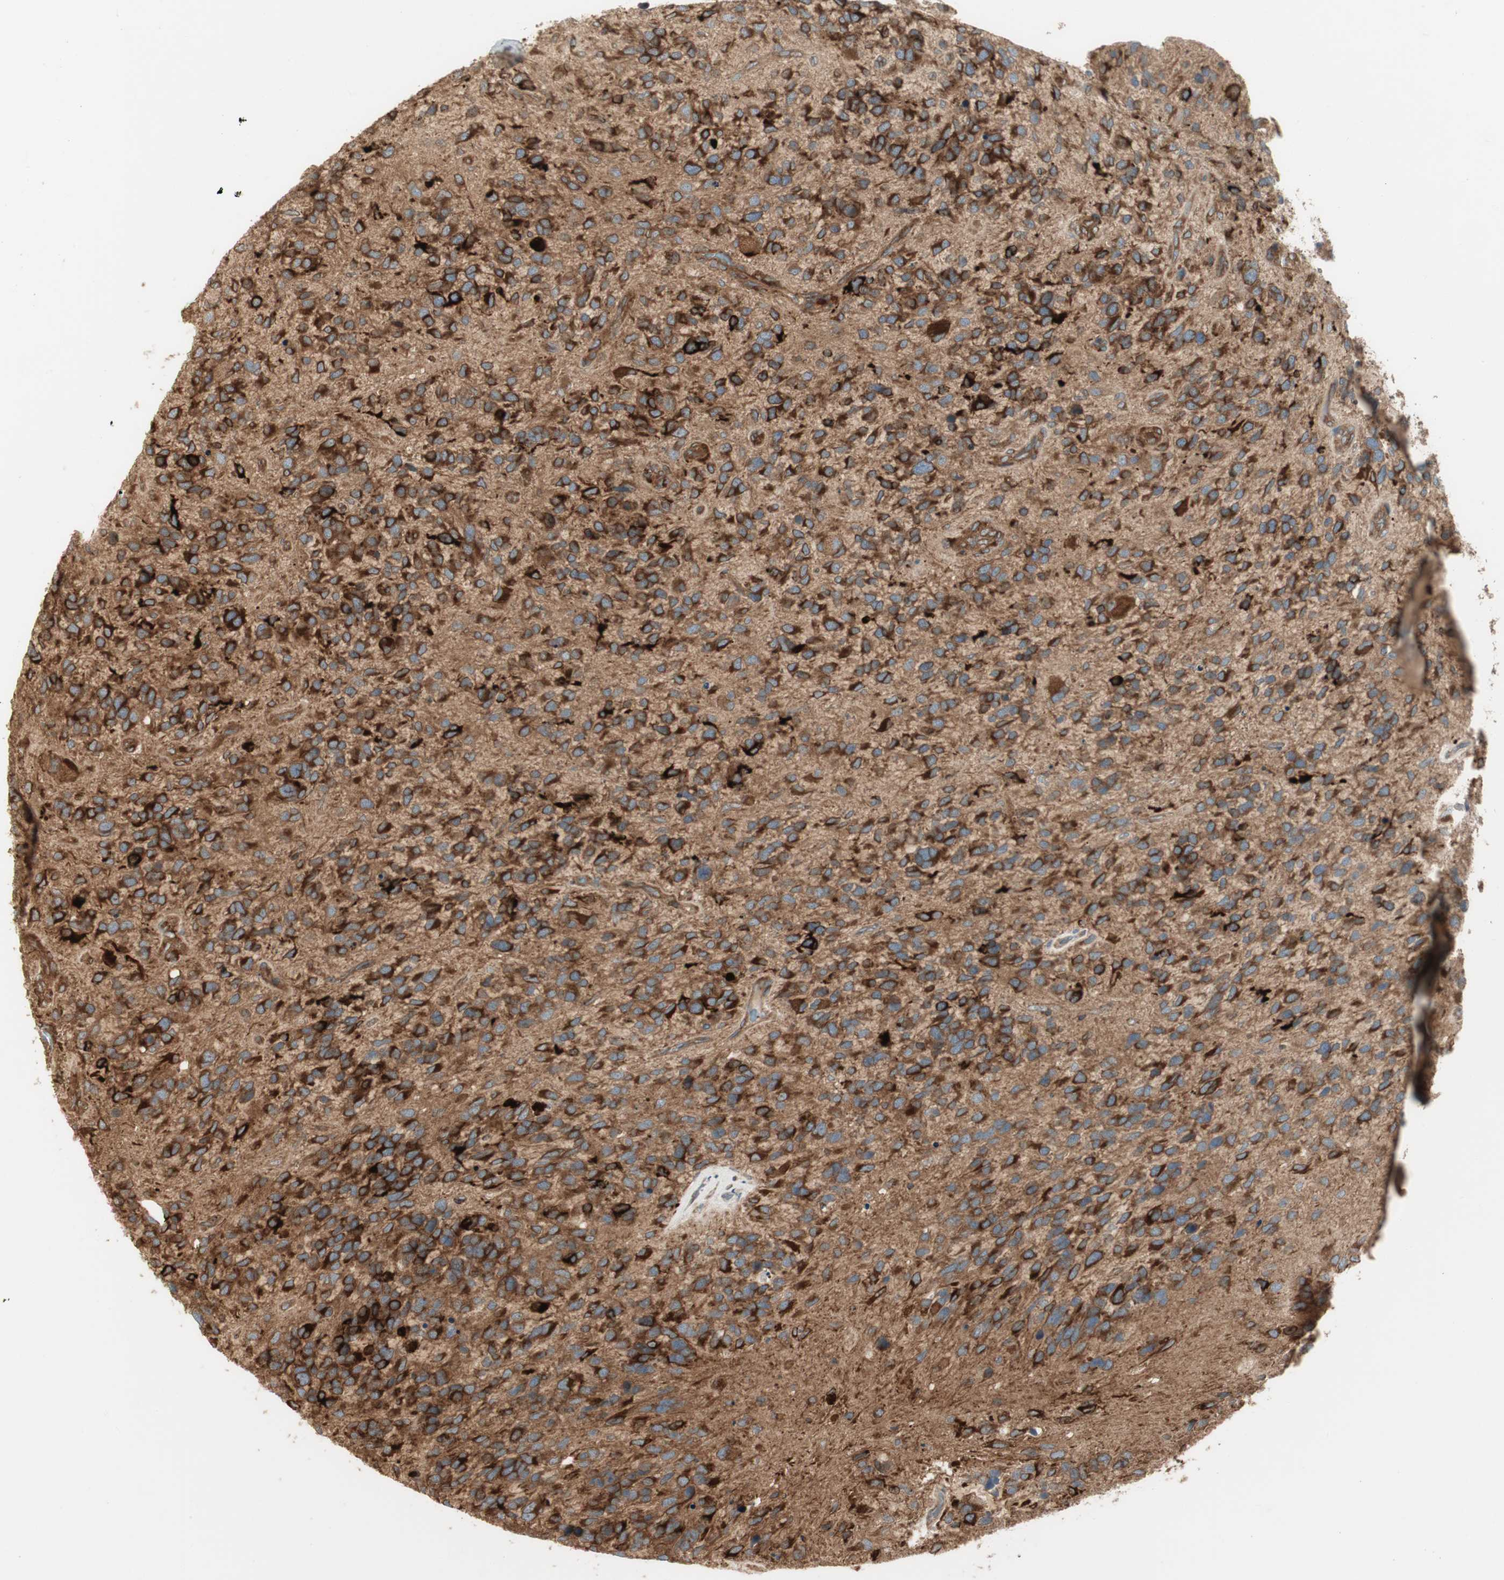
{"staining": {"intensity": "strong", "quantity": "25%-75%", "location": "cytoplasmic/membranous"}, "tissue": "glioma", "cell_type": "Tumor cells", "image_type": "cancer", "snomed": [{"axis": "morphology", "description": "Glioma, malignant, High grade"}, {"axis": "topography", "description": "Brain"}], "caption": "Approximately 25%-75% of tumor cells in human malignant high-grade glioma exhibit strong cytoplasmic/membranous protein expression as visualized by brown immunohistochemical staining.", "gene": "PRKG1", "patient": {"sex": "female", "age": 58}}